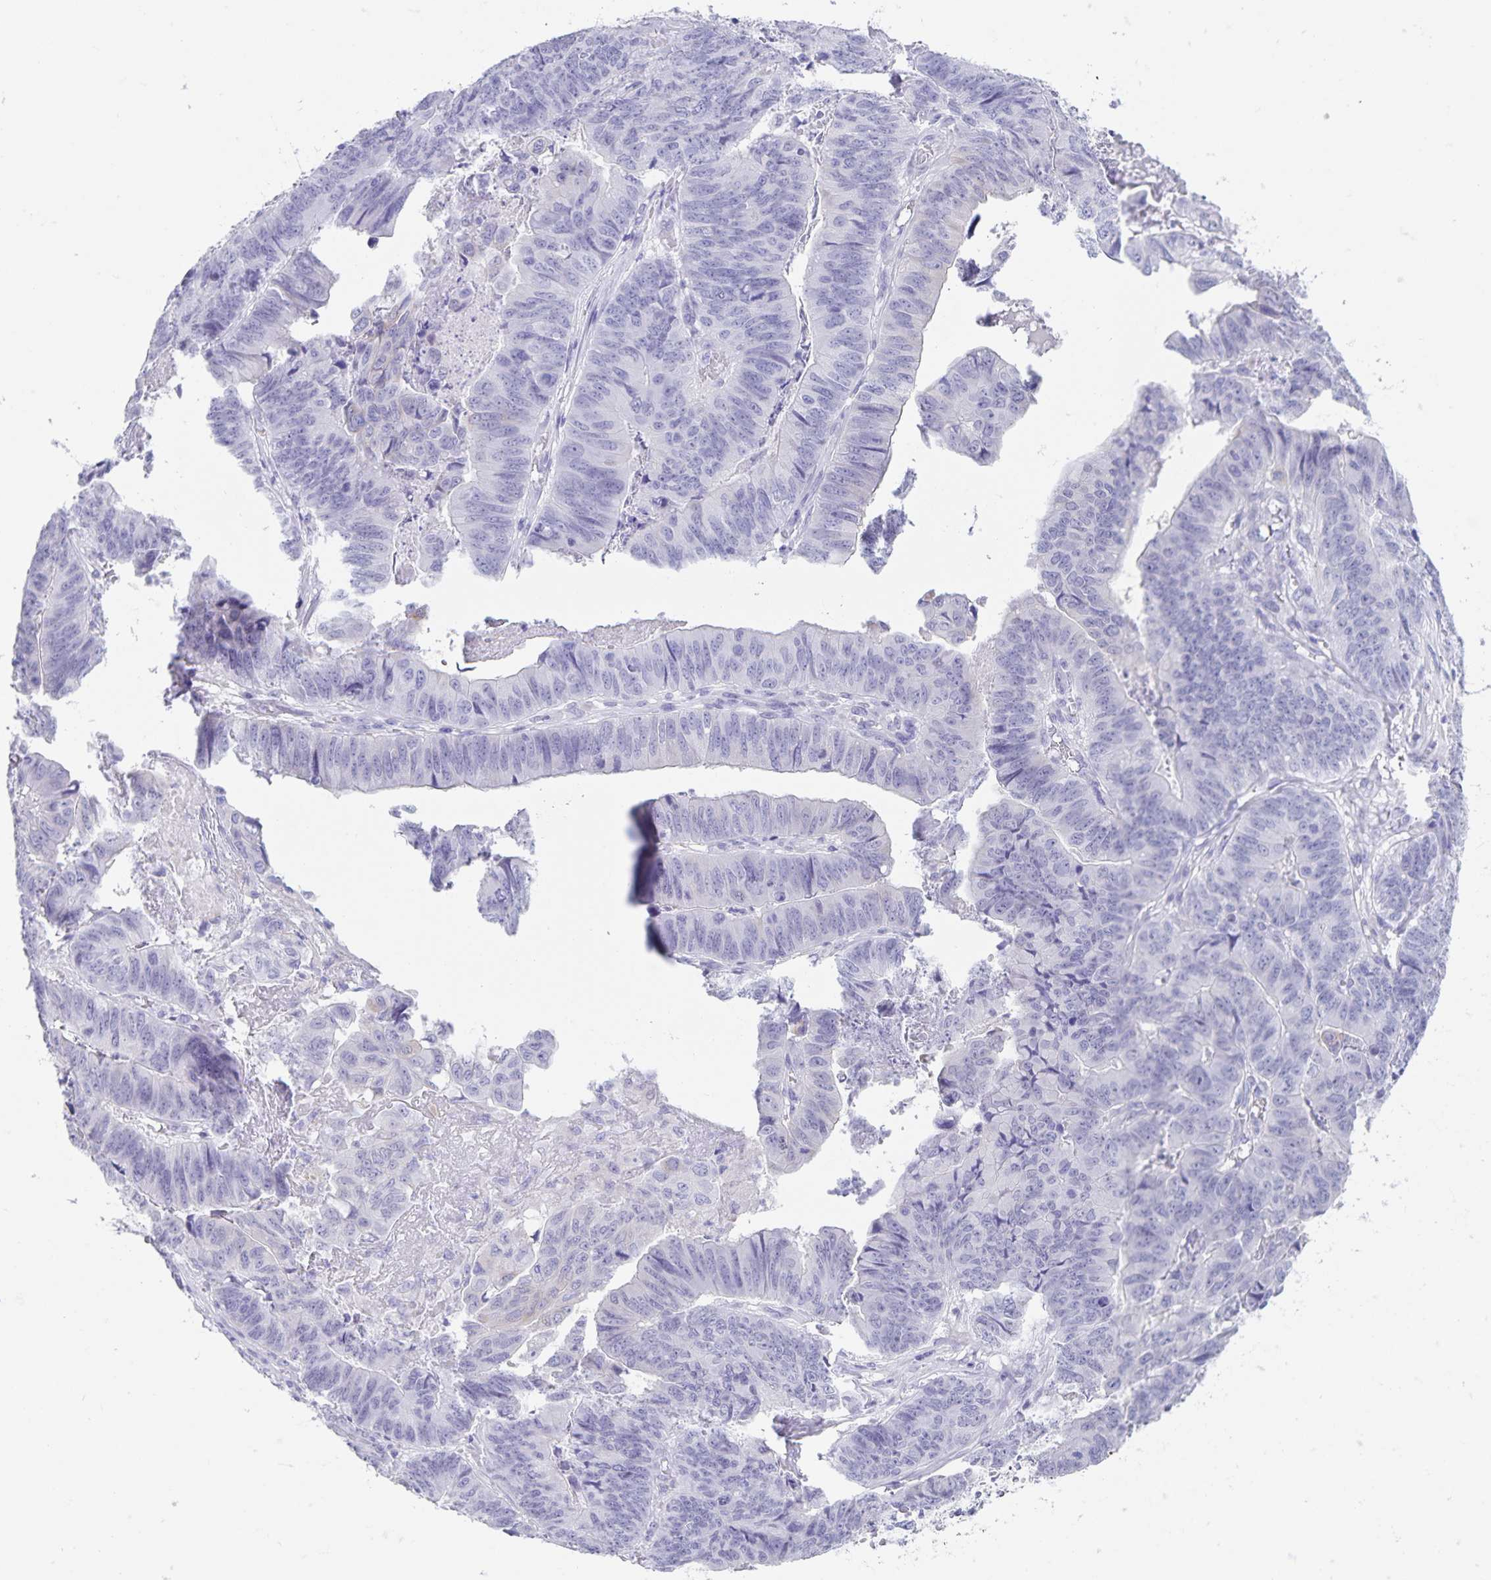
{"staining": {"intensity": "negative", "quantity": "none", "location": "none"}, "tissue": "stomach cancer", "cell_type": "Tumor cells", "image_type": "cancer", "snomed": [{"axis": "morphology", "description": "Adenocarcinoma, NOS"}, {"axis": "topography", "description": "Stomach, lower"}], "caption": "IHC image of stomach adenocarcinoma stained for a protein (brown), which exhibits no positivity in tumor cells. The staining is performed using DAB (3,3'-diaminobenzidine) brown chromogen with nuclei counter-stained in using hematoxylin.", "gene": "C11orf42", "patient": {"sex": "male", "age": 77}}